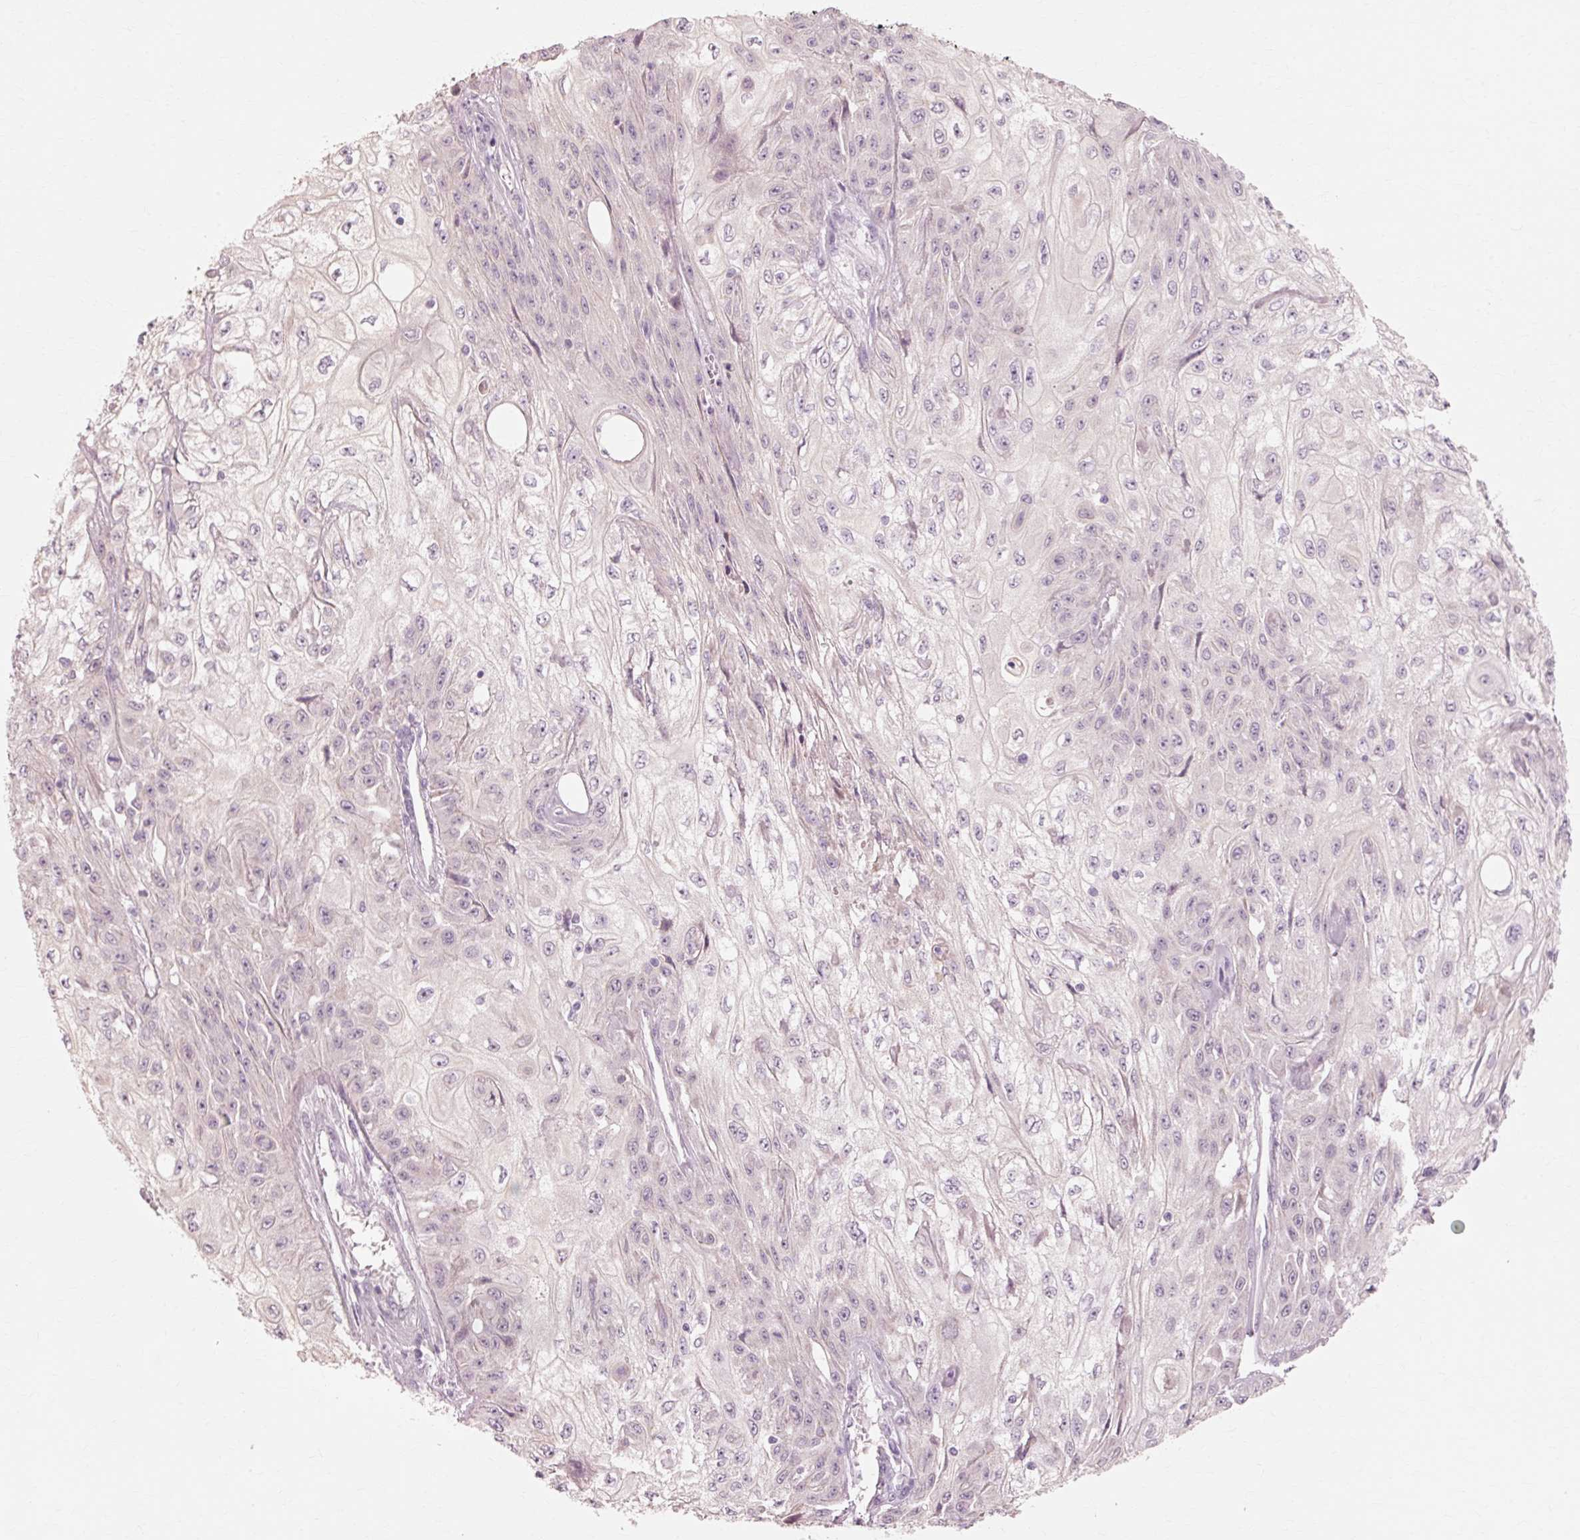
{"staining": {"intensity": "negative", "quantity": "none", "location": "none"}, "tissue": "skin cancer", "cell_type": "Tumor cells", "image_type": "cancer", "snomed": [{"axis": "morphology", "description": "Squamous cell carcinoma, NOS"}, {"axis": "morphology", "description": "Squamous cell carcinoma, metastatic, NOS"}, {"axis": "topography", "description": "Skin"}, {"axis": "topography", "description": "Lymph node"}], "caption": "Histopathology image shows no significant protein staining in tumor cells of skin cancer. Nuclei are stained in blue.", "gene": "TRIM73", "patient": {"sex": "male", "age": 75}}